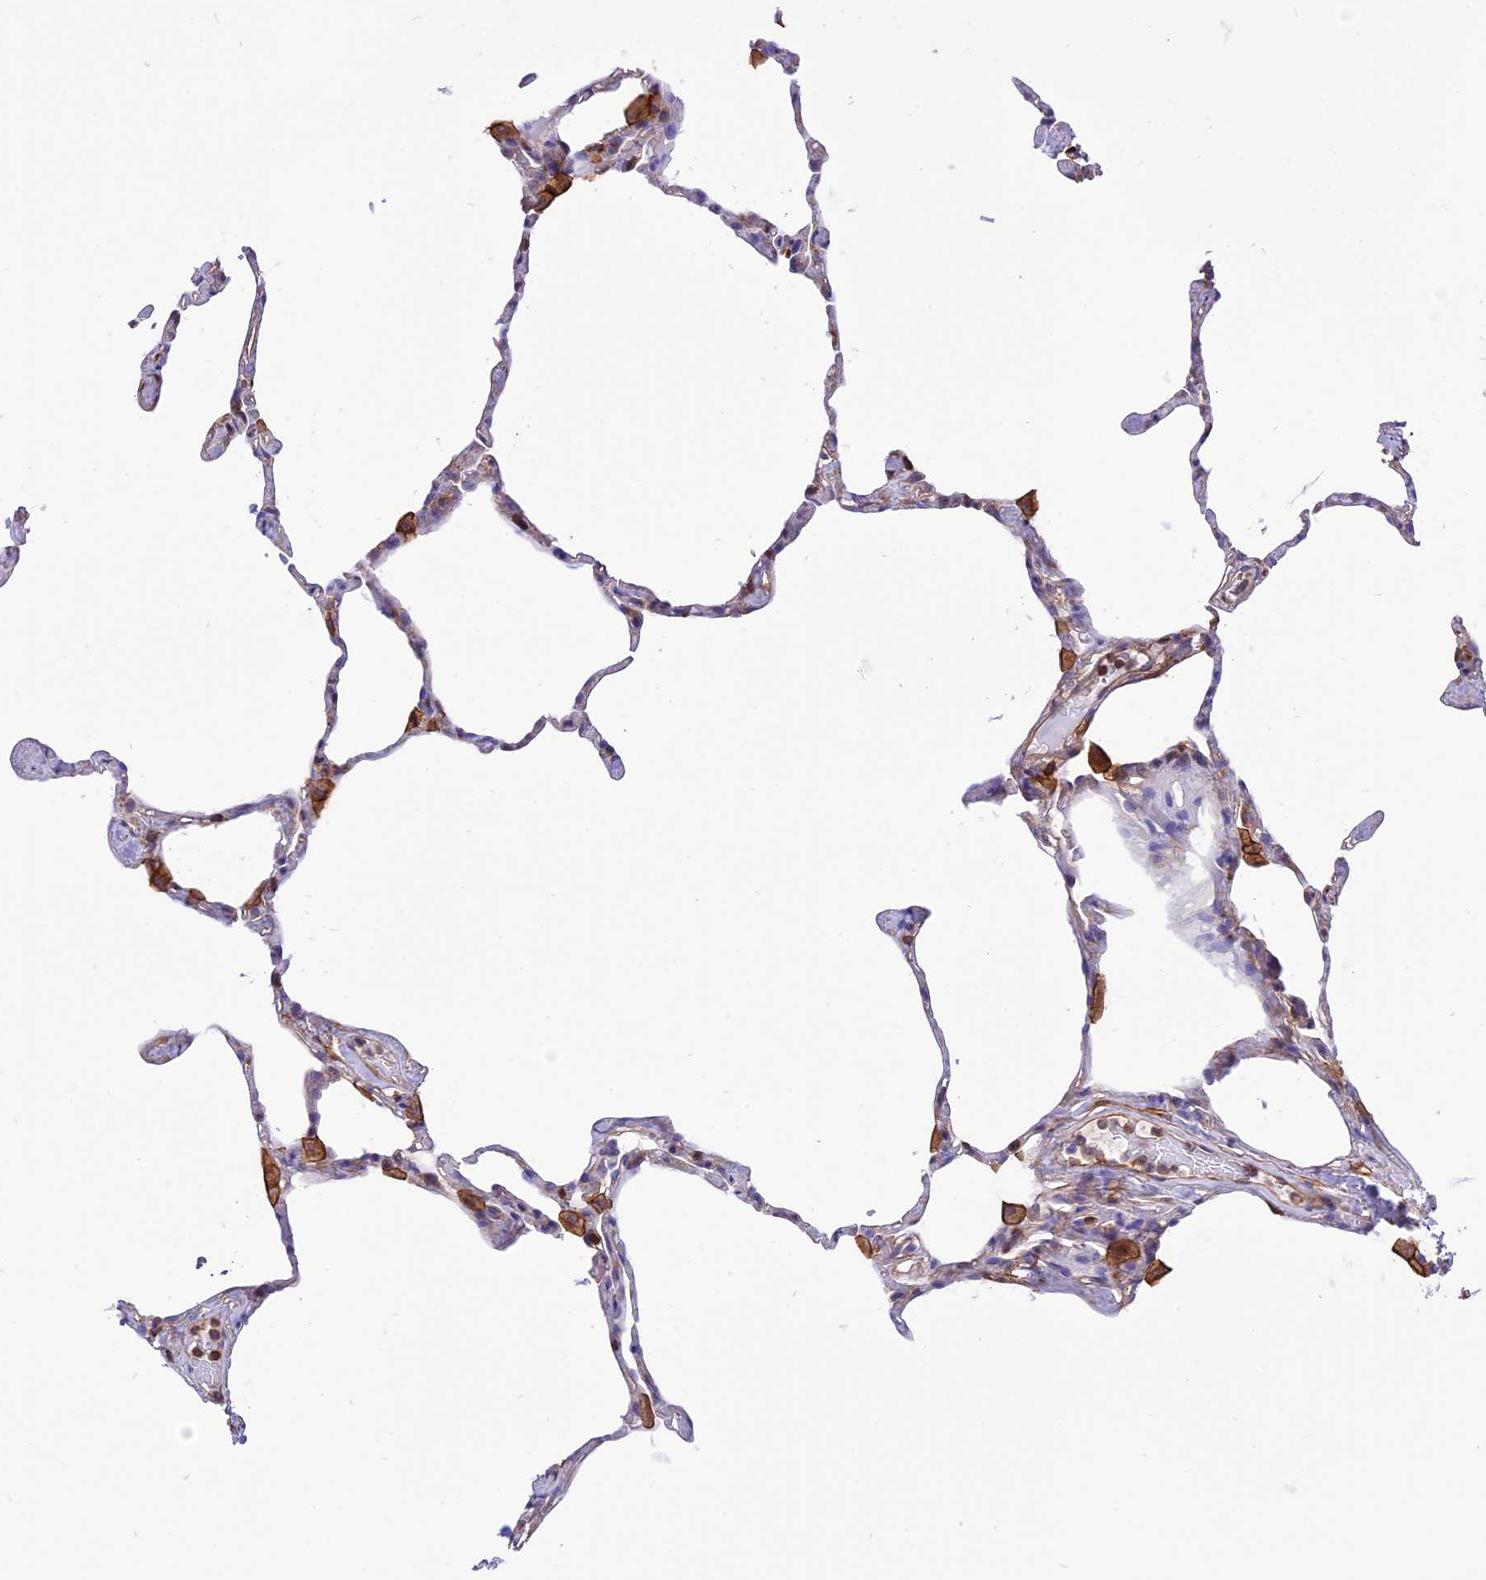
{"staining": {"intensity": "negative", "quantity": "none", "location": "none"}, "tissue": "lung", "cell_type": "Alveolar cells", "image_type": "normal", "snomed": [{"axis": "morphology", "description": "Normal tissue, NOS"}, {"axis": "topography", "description": "Lung"}], "caption": "Photomicrograph shows no significant protein positivity in alveolar cells of normal lung.", "gene": "SEPTIN9", "patient": {"sex": "male", "age": 65}}